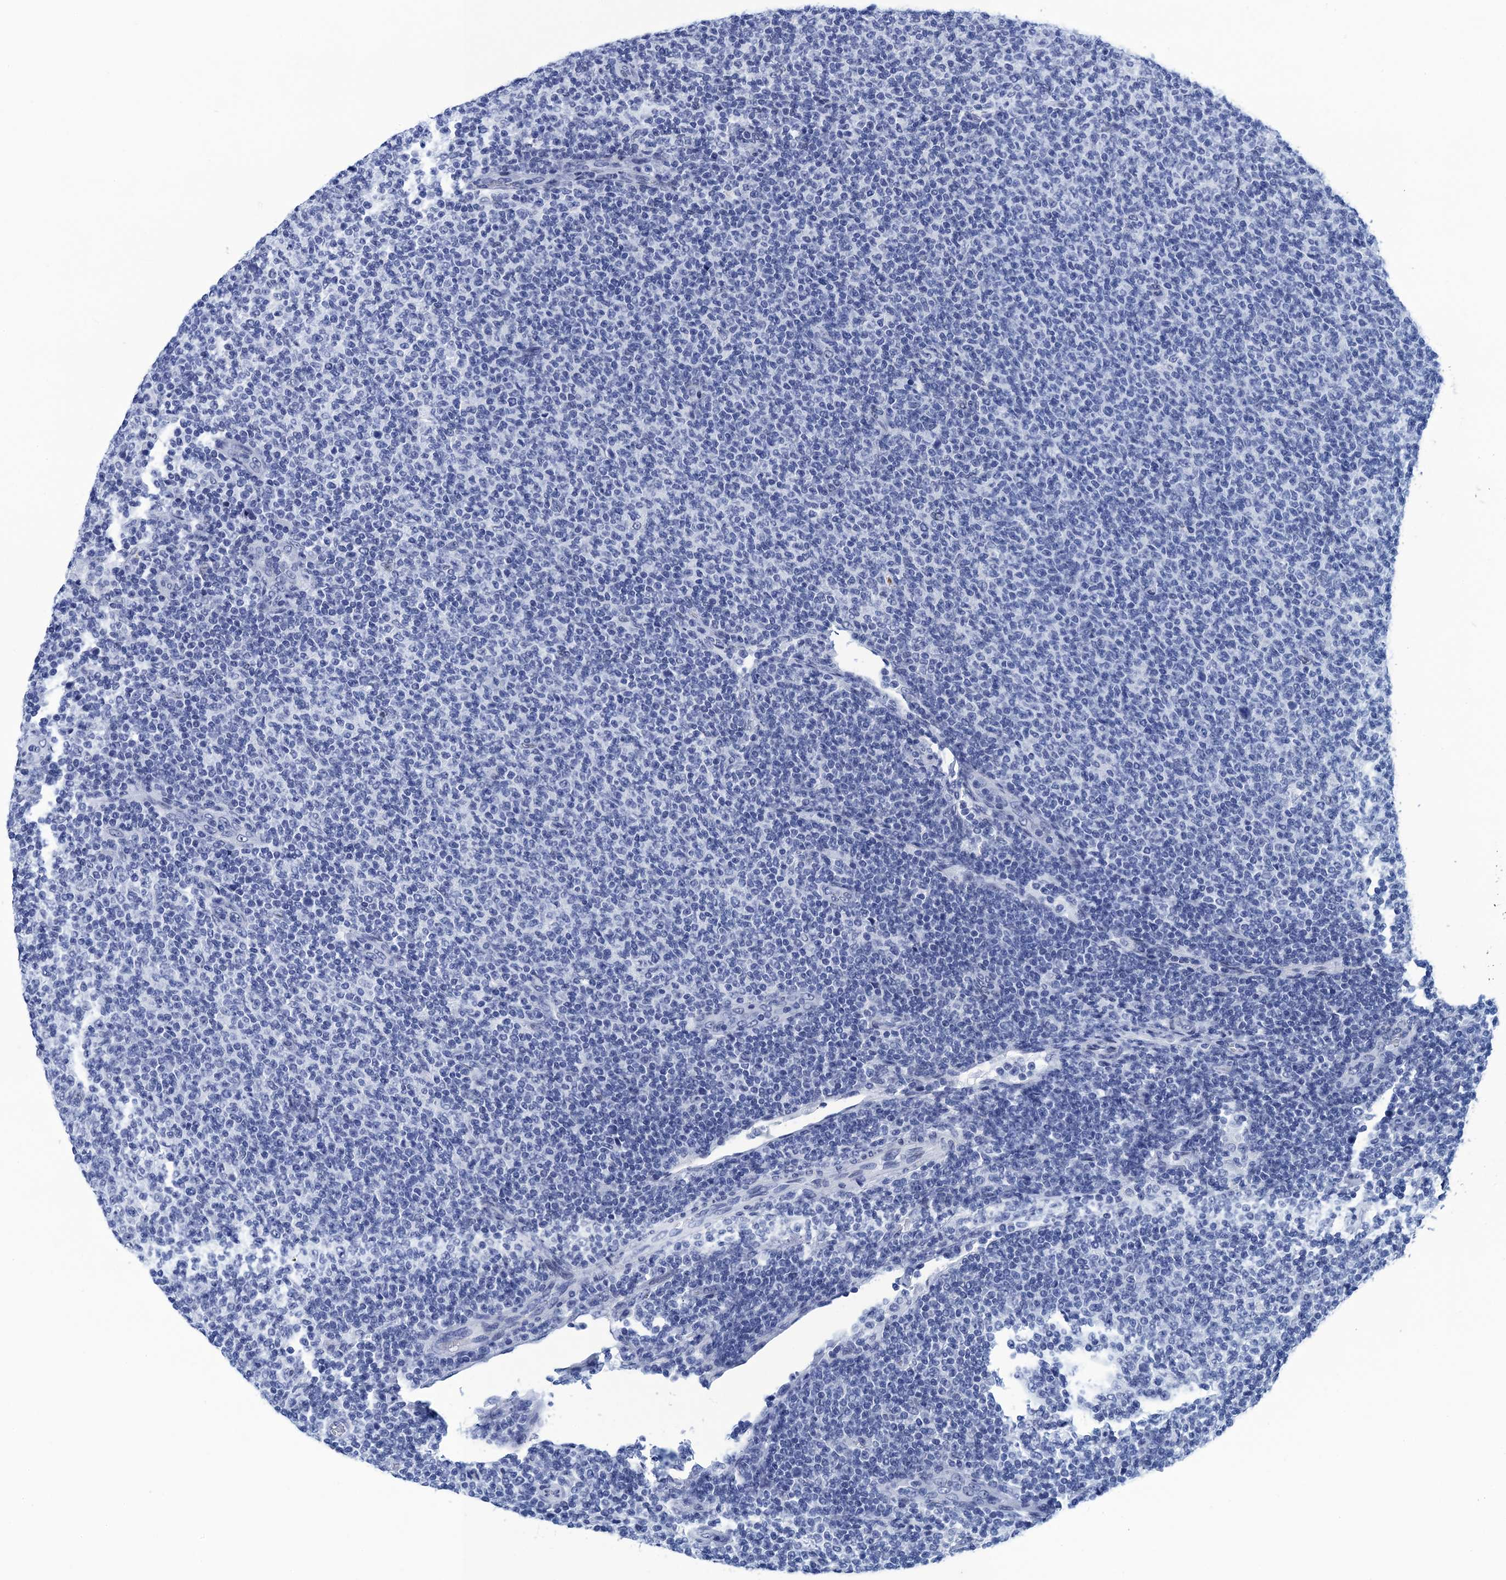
{"staining": {"intensity": "negative", "quantity": "none", "location": "none"}, "tissue": "lymphoma", "cell_type": "Tumor cells", "image_type": "cancer", "snomed": [{"axis": "morphology", "description": "Malignant lymphoma, non-Hodgkin's type, Low grade"}, {"axis": "topography", "description": "Lymph node"}], "caption": "A histopathology image of human low-grade malignant lymphoma, non-Hodgkin's type is negative for staining in tumor cells. (Brightfield microscopy of DAB (3,3'-diaminobenzidine) IHC at high magnification).", "gene": "METTL25", "patient": {"sex": "male", "age": 66}}